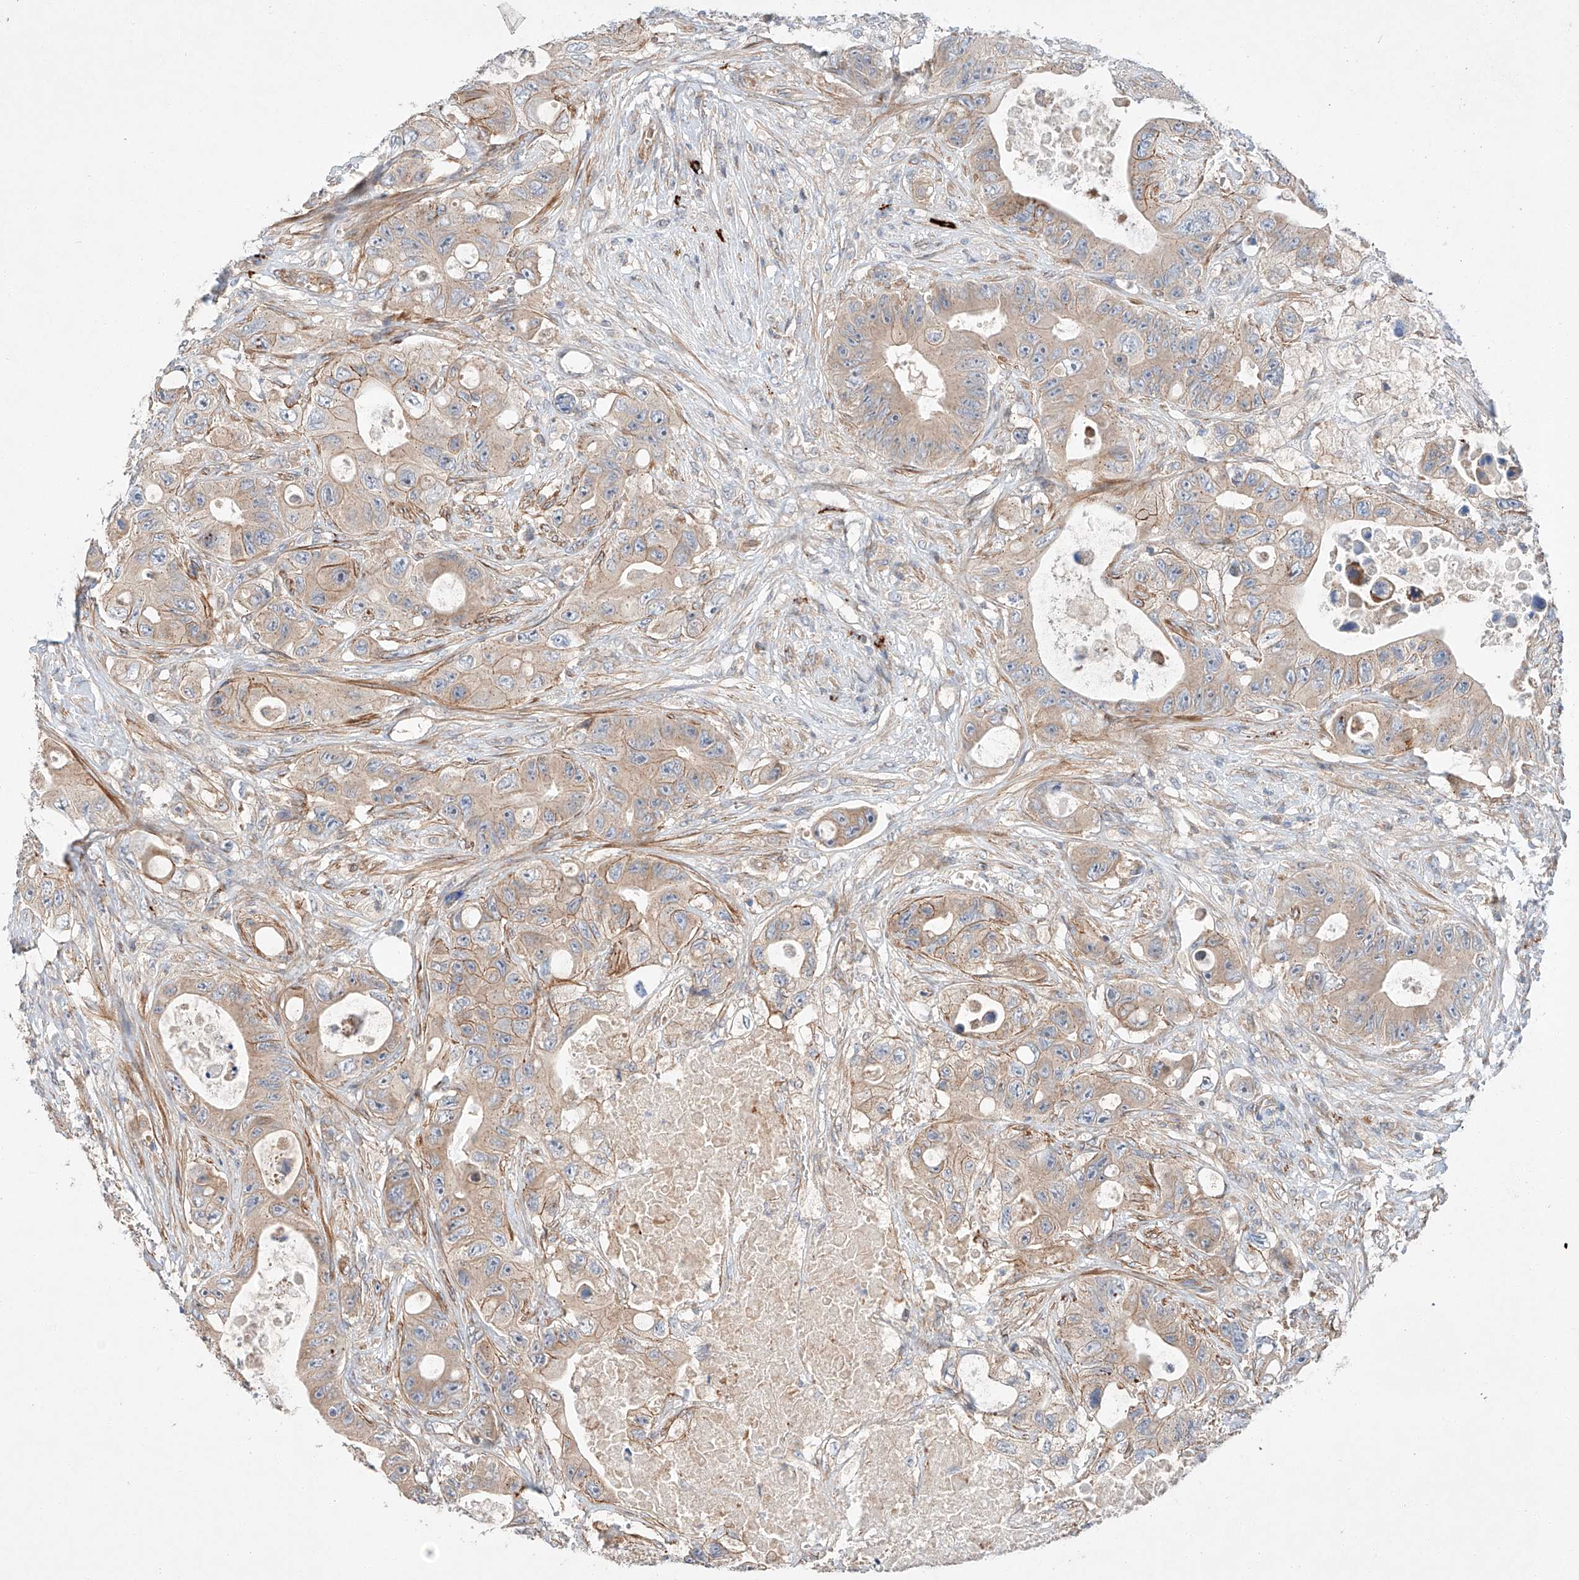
{"staining": {"intensity": "moderate", "quantity": "<25%", "location": "cytoplasmic/membranous"}, "tissue": "colorectal cancer", "cell_type": "Tumor cells", "image_type": "cancer", "snomed": [{"axis": "morphology", "description": "Adenocarcinoma, NOS"}, {"axis": "topography", "description": "Colon"}], "caption": "A histopathology image showing moderate cytoplasmic/membranous expression in about <25% of tumor cells in colorectal adenocarcinoma, as visualized by brown immunohistochemical staining.", "gene": "MINDY4", "patient": {"sex": "female", "age": 46}}